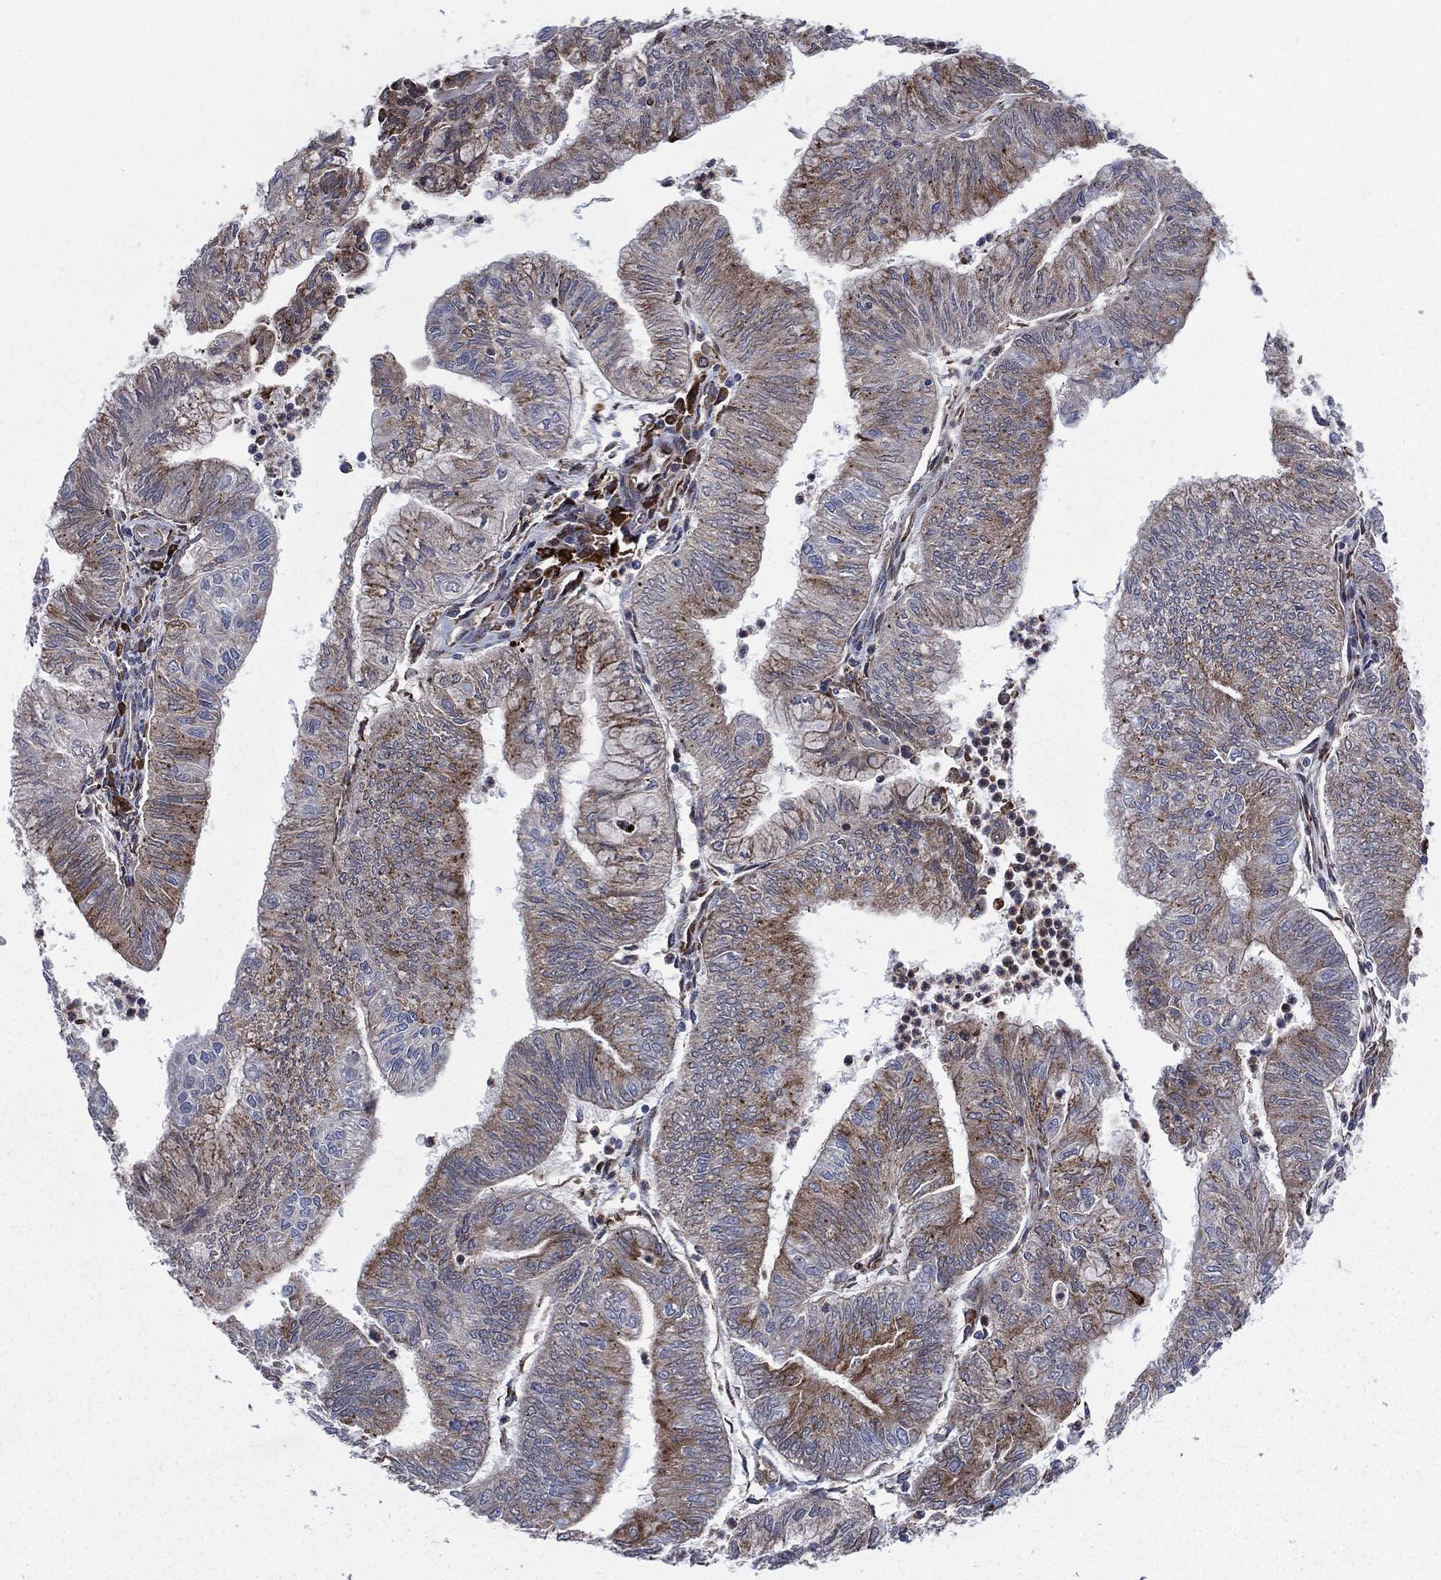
{"staining": {"intensity": "strong", "quantity": "<25%", "location": "cytoplasmic/membranous"}, "tissue": "endometrial cancer", "cell_type": "Tumor cells", "image_type": "cancer", "snomed": [{"axis": "morphology", "description": "Adenocarcinoma, NOS"}, {"axis": "topography", "description": "Endometrium"}], "caption": "About <25% of tumor cells in endometrial adenocarcinoma display strong cytoplasmic/membranous protein positivity as visualized by brown immunohistochemical staining.", "gene": "CCDC159", "patient": {"sex": "female", "age": 59}}